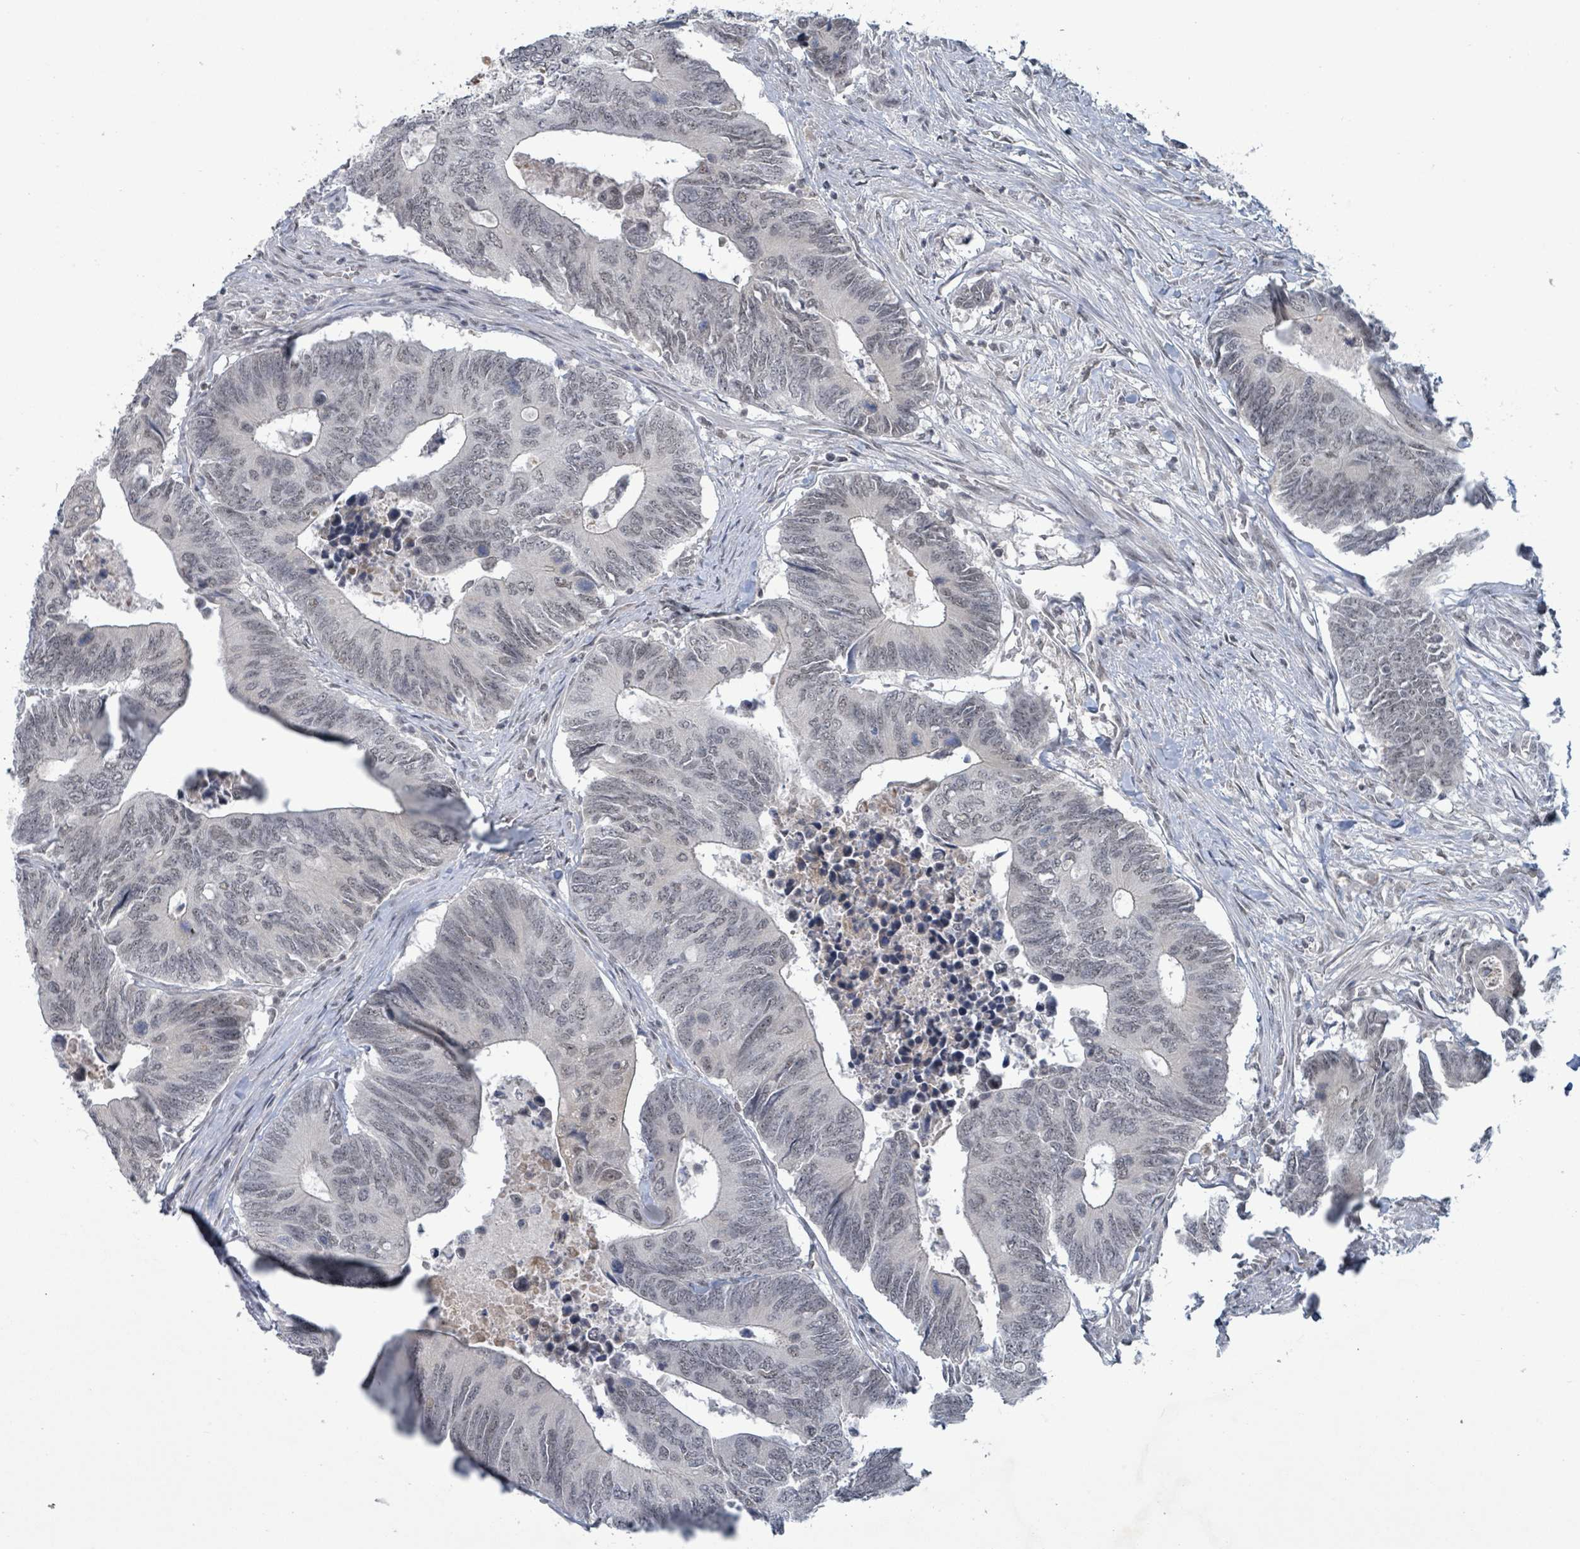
{"staining": {"intensity": "negative", "quantity": "none", "location": "none"}, "tissue": "colorectal cancer", "cell_type": "Tumor cells", "image_type": "cancer", "snomed": [{"axis": "morphology", "description": "Adenocarcinoma, NOS"}, {"axis": "topography", "description": "Colon"}], "caption": "A high-resolution micrograph shows IHC staining of adenocarcinoma (colorectal), which reveals no significant staining in tumor cells.", "gene": "BANP", "patient": {"sex": "male", "age": 87}}